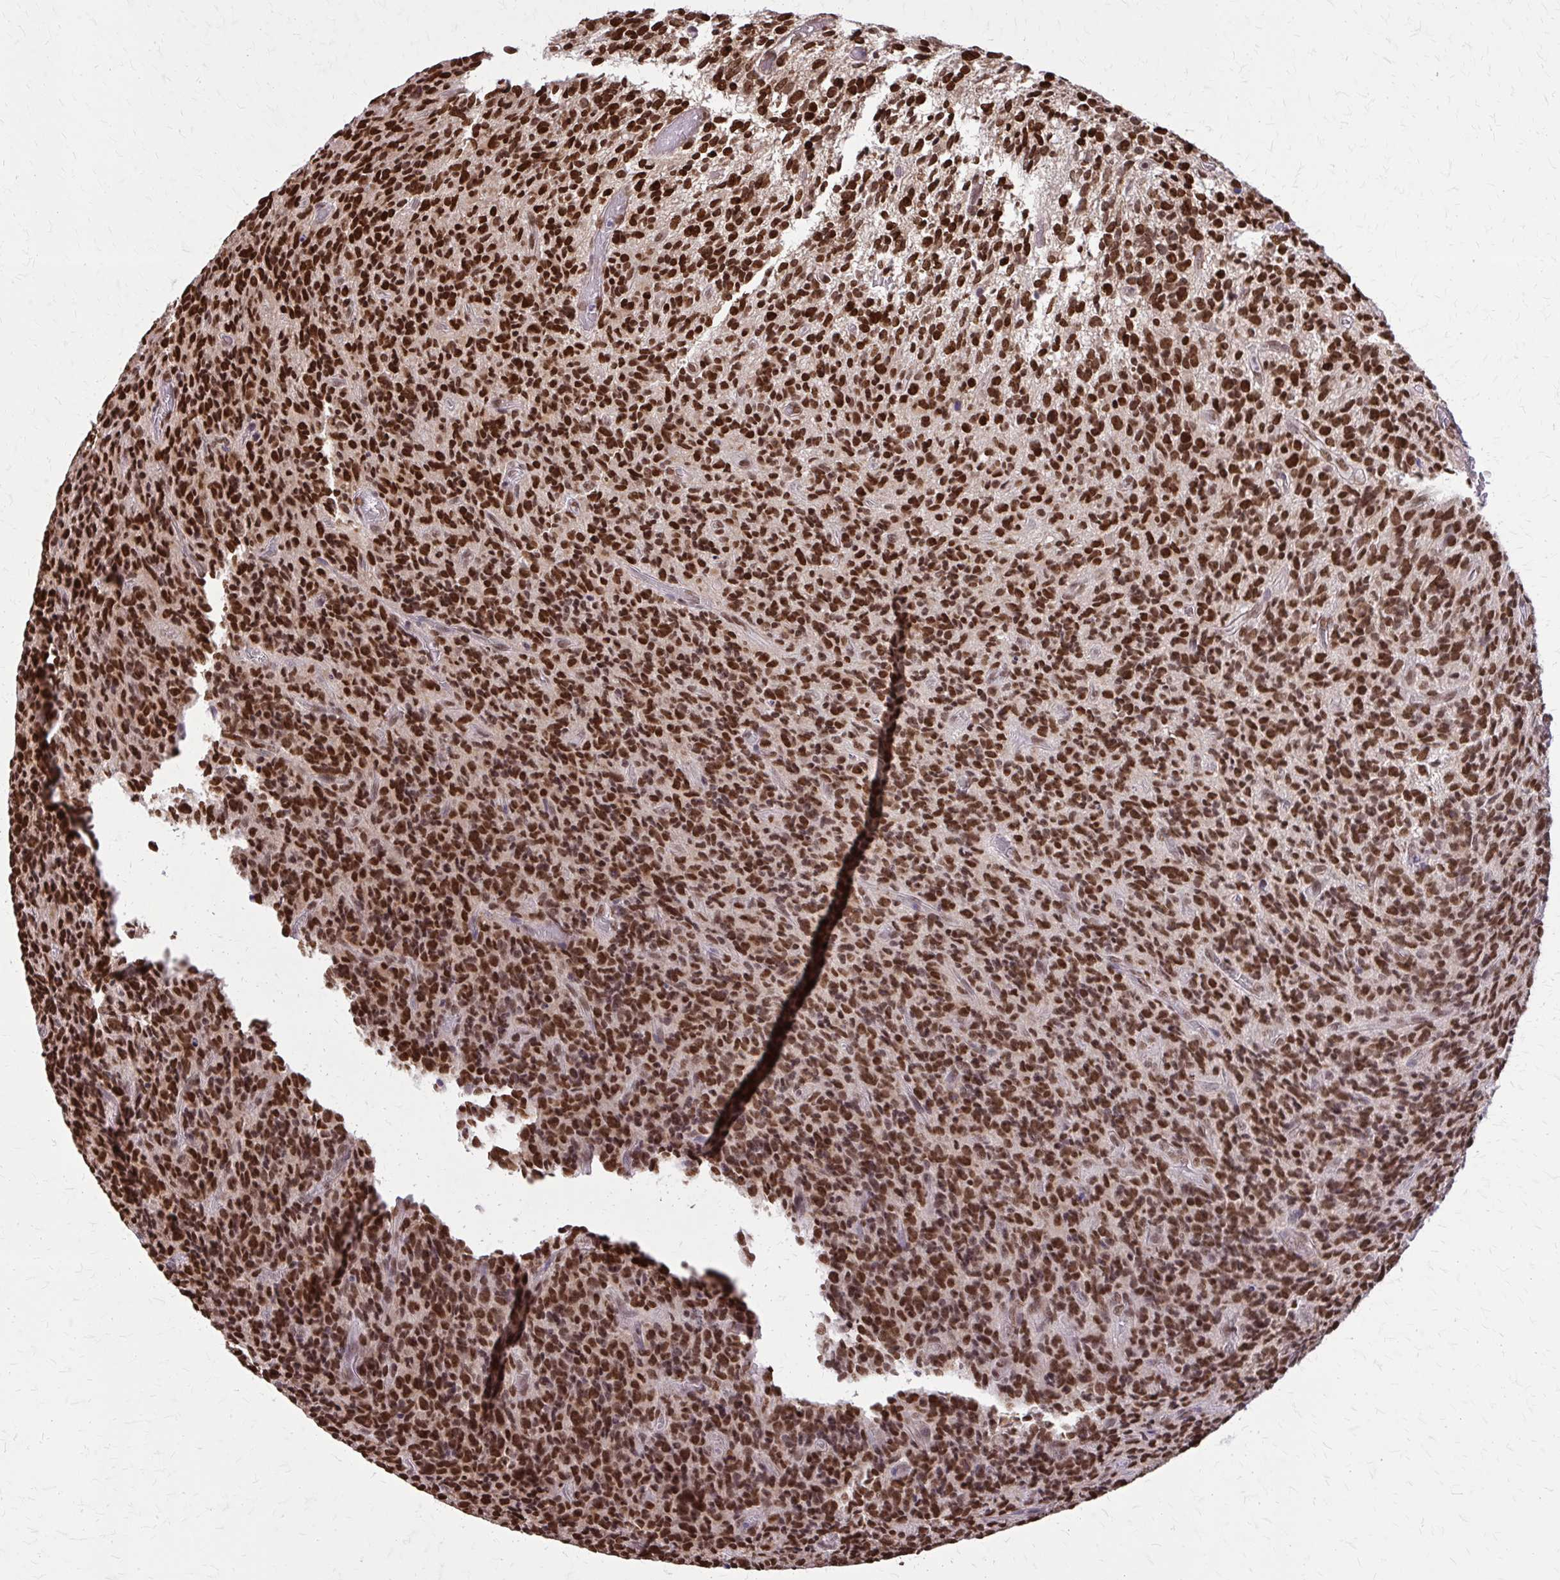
{"staining": {"intensity": "strong", "quantity": ">75%", "location": "nuclear"}, "tissue": "glioma", "cell_type": "Tumor cells", "image_type": "cancer", "snomed": [{"axis": "morphology", "description": "Glioma, malignant, High grade"}, {"axis": "topography", "description": "Brain"}], "caption": "Glioma was stained to show a protein in brown. There is high levels of strong nuclear positivity in about >75% of tumor cells.", "gene": "TTF1", "patient": {"sex": "male", "age": 76}}